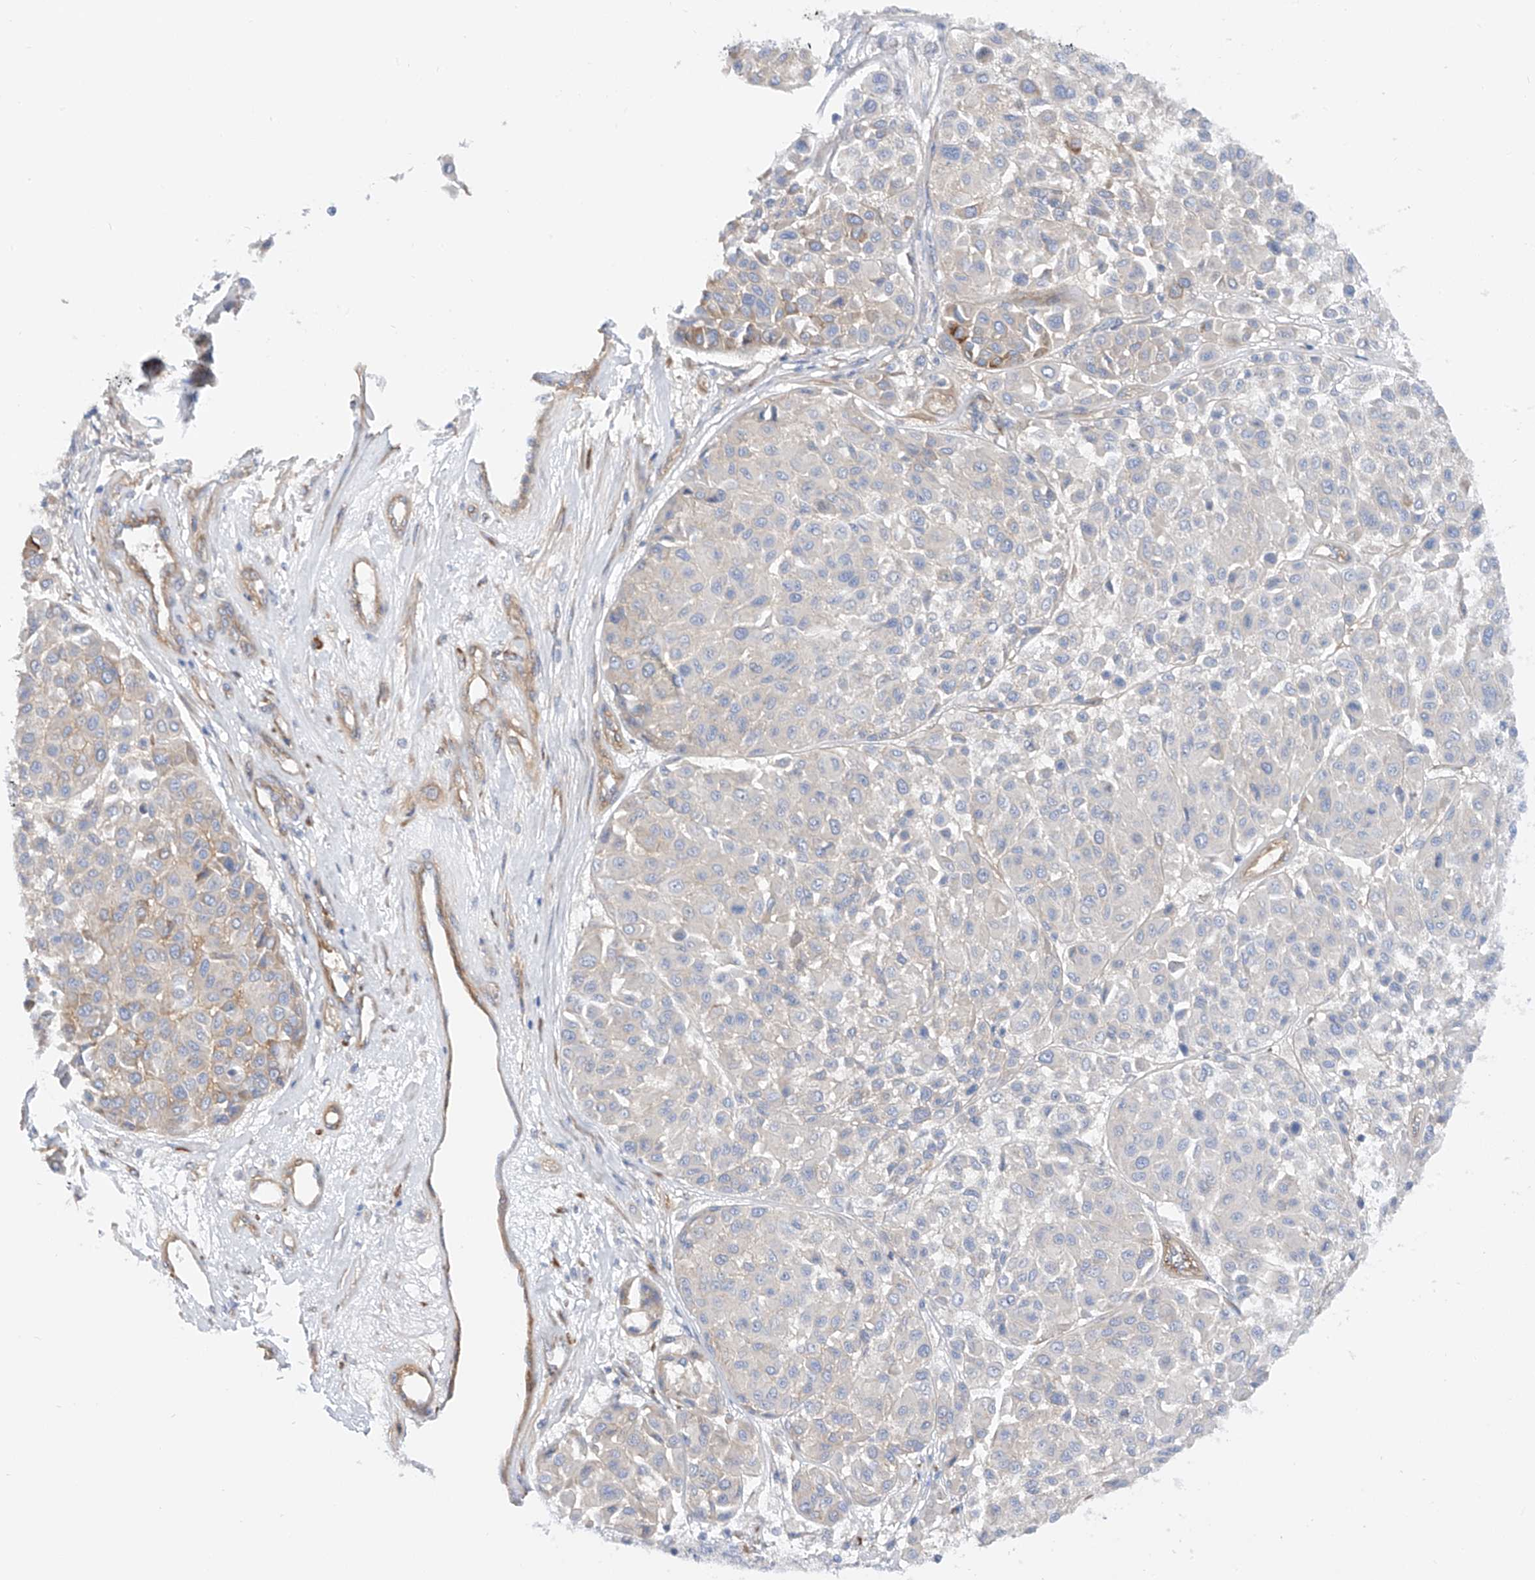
{"staining": {"intensity": "negative", "quantity": "none", "location": "none"}, "tissue": "melanoma", "cell_type": "Tumor cells", "image_type": "cancer", "snomed": [{"axis": "morphology", "description": "Malignant melanoma, Metastatic site"}, {"axis": "topography", "description": "Soft tissue"}], "caption": "Malignant melanoma (metastatic site) was stained to show a protein in brown. There is no significant positivity in tumor cells.", "gene": "LCA5", "patient": {"sex": "male", "age": 41}}